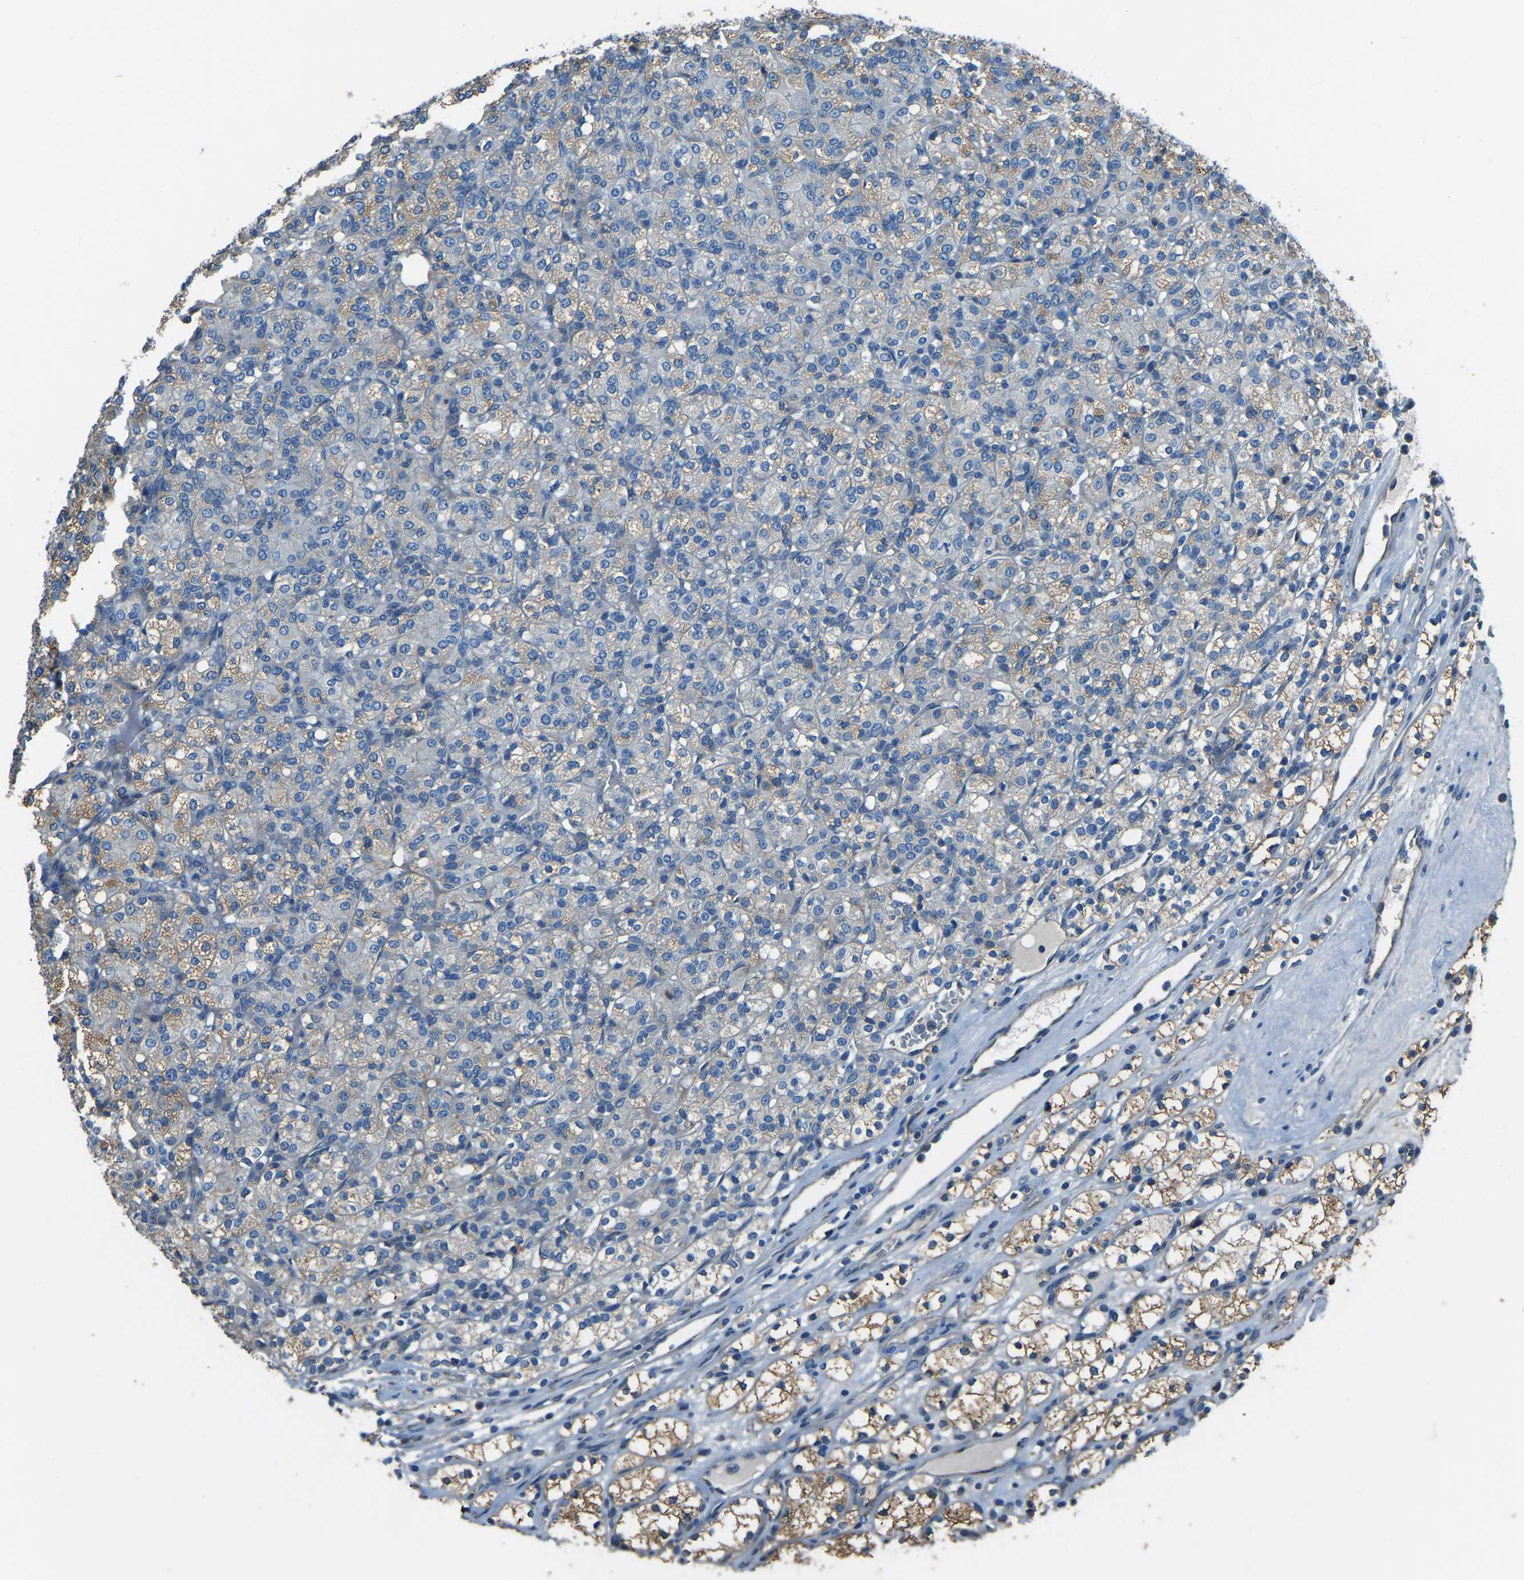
{"staining": {"intensity": "moderate", "quantity": "<25%", "location": "cytoplasmic/membranous"}, "tissue": "renal cancer", "cell_type": "Tumor cells", "image_type": "cancer", "snomed": [{"axis": "morphology", "description": "Adenocarcinoma, NOS"}, {"axis": "topography", "description": "Kidney"}], "caption": "Immunohistochemical staining of adenocarcinoma (renal) exhibits moderate cytoplasmic/membranous protein staining in approximately <25% of tumor cells.", "gene": "COL3A1", "patient": {"sex": "male", "age": 77}}